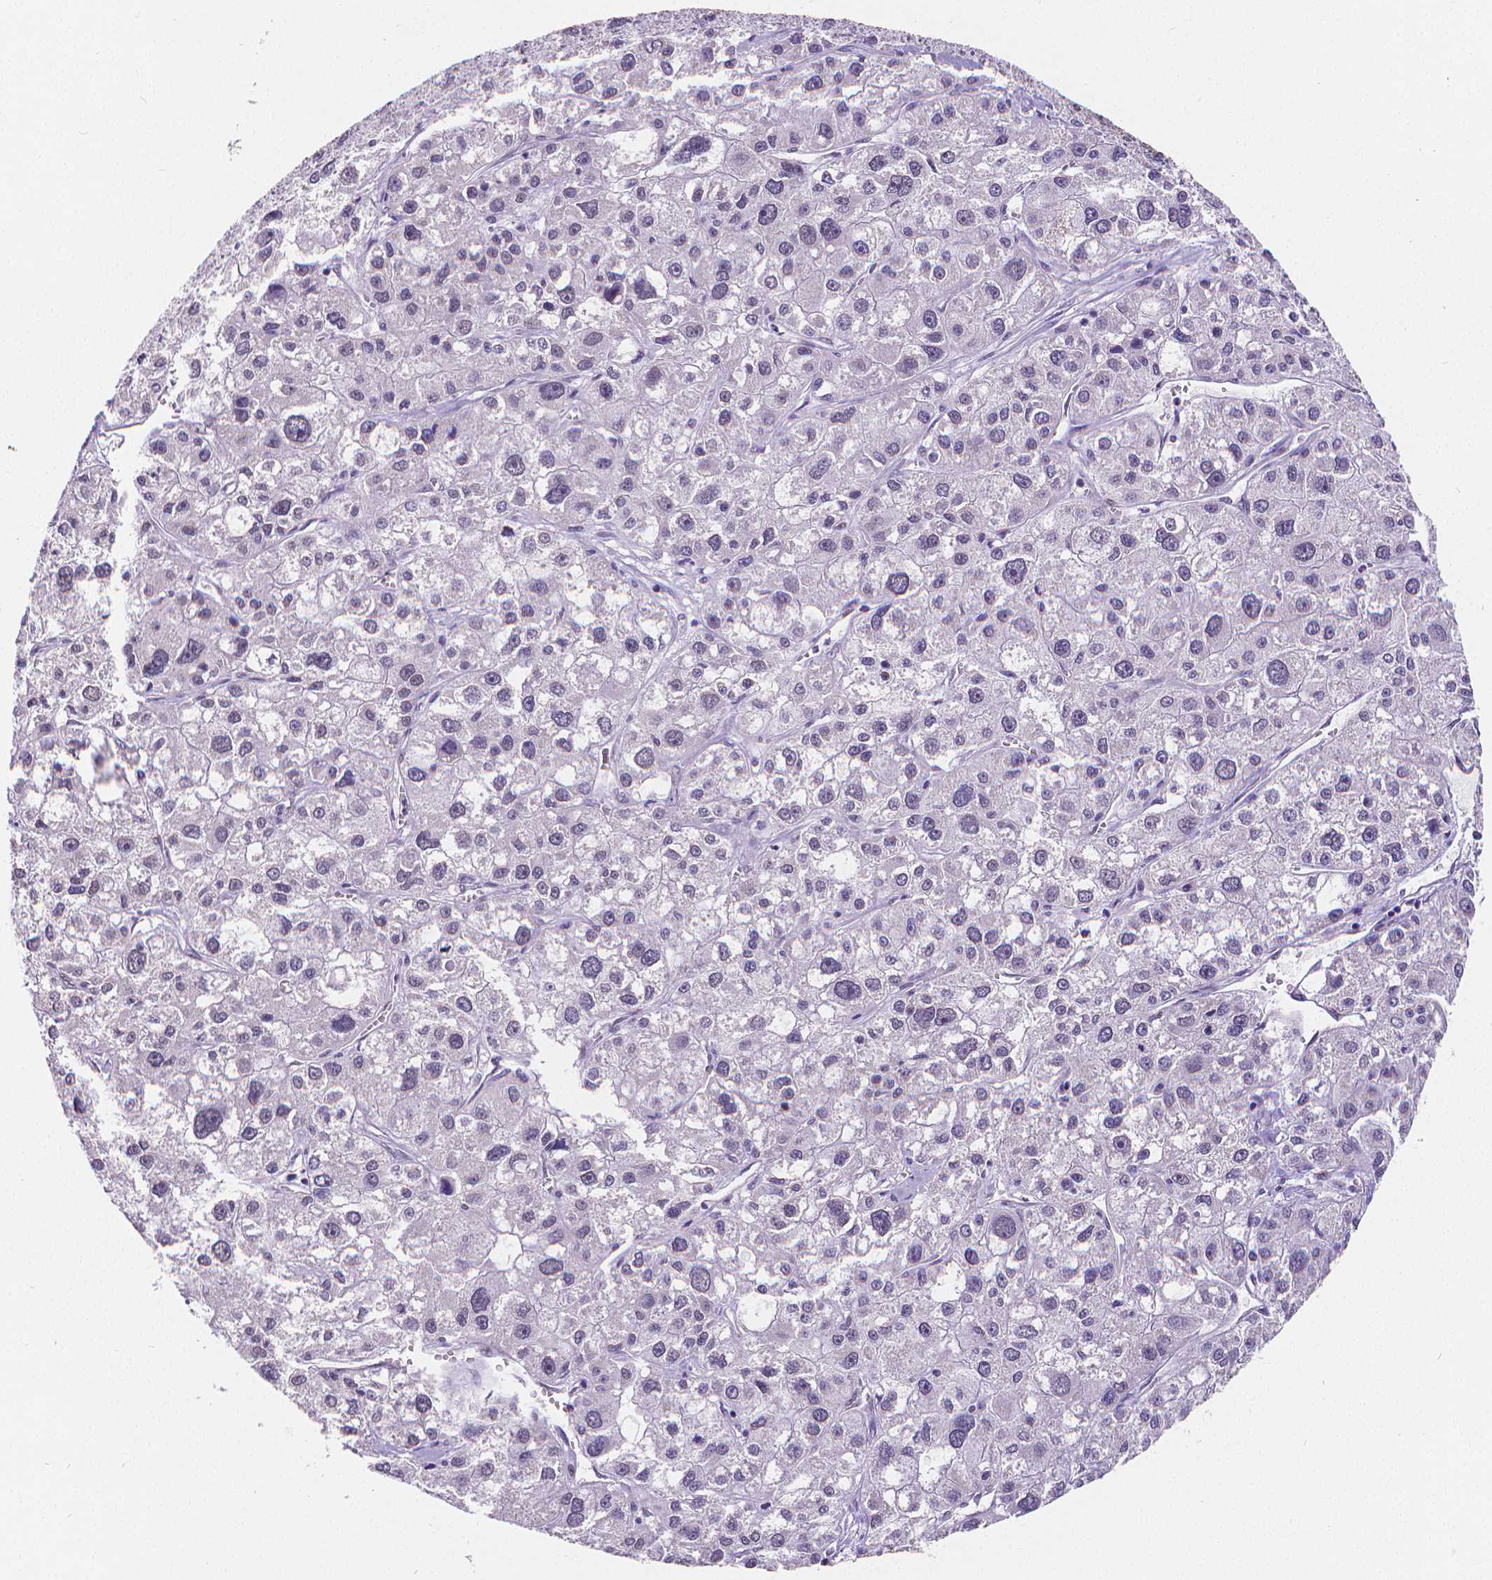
{"staining": {"intensity": "negative", "quantity": "none", "location": "none"}, "tissue": "liver cancer", "cell_type": "Tumor cells", "image_type": "cancer", "snomed": [{"axis": "morphology", "description": "Carcinoma, Hepatocellular, NOS"}, {"axis": "topography", "description": "Liver"}], "caption": "Immunohistochemistry of human liver cancer (hepatocellular carcinoma) displays no expression in tumor cells. (DAB (3,3'-diaminobenzidine) immunohistochemistry (IHC) with hematoxylin counter stain).", "gene": "MEF2C", "patient": {"sex": "male", "age": 73}}